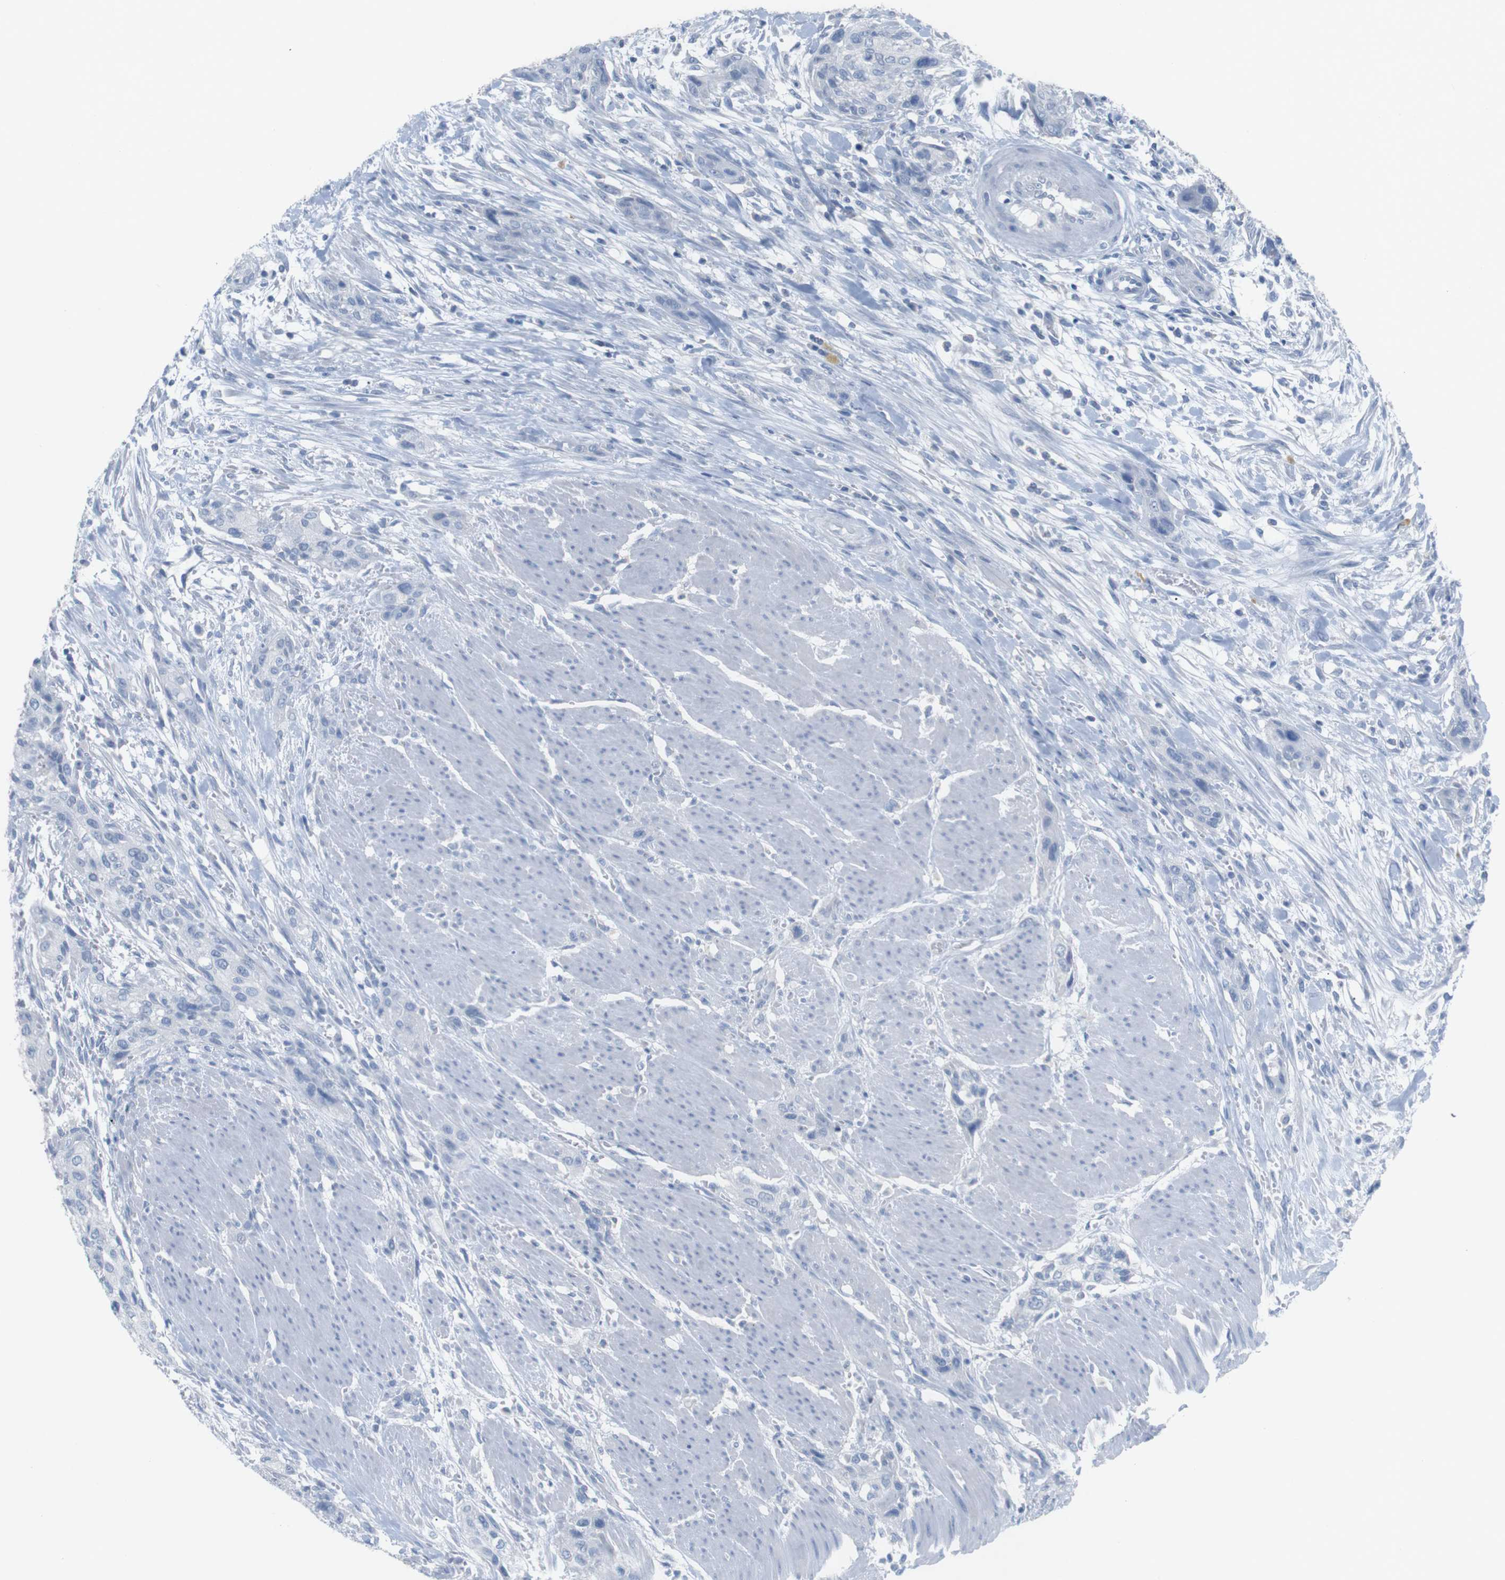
{"staining": {"intensity": "negative", "quantity": "none", "location": "none"}, "tissue": "urothelial cancer", "cell_type": "Tumor cells", "image_type": "cancer", "snomed": [{"axis": "morphology", "description": "Urothelial carcinoma, High grade"}, {"axis": "topography", "description": "Urinary bladder"}], "caption": "This is an IHC image of human urothelial cancer. There is no expression in tumor cells.", "gene": "HBG2", "patient": {"sex": "male", "age": 35}}